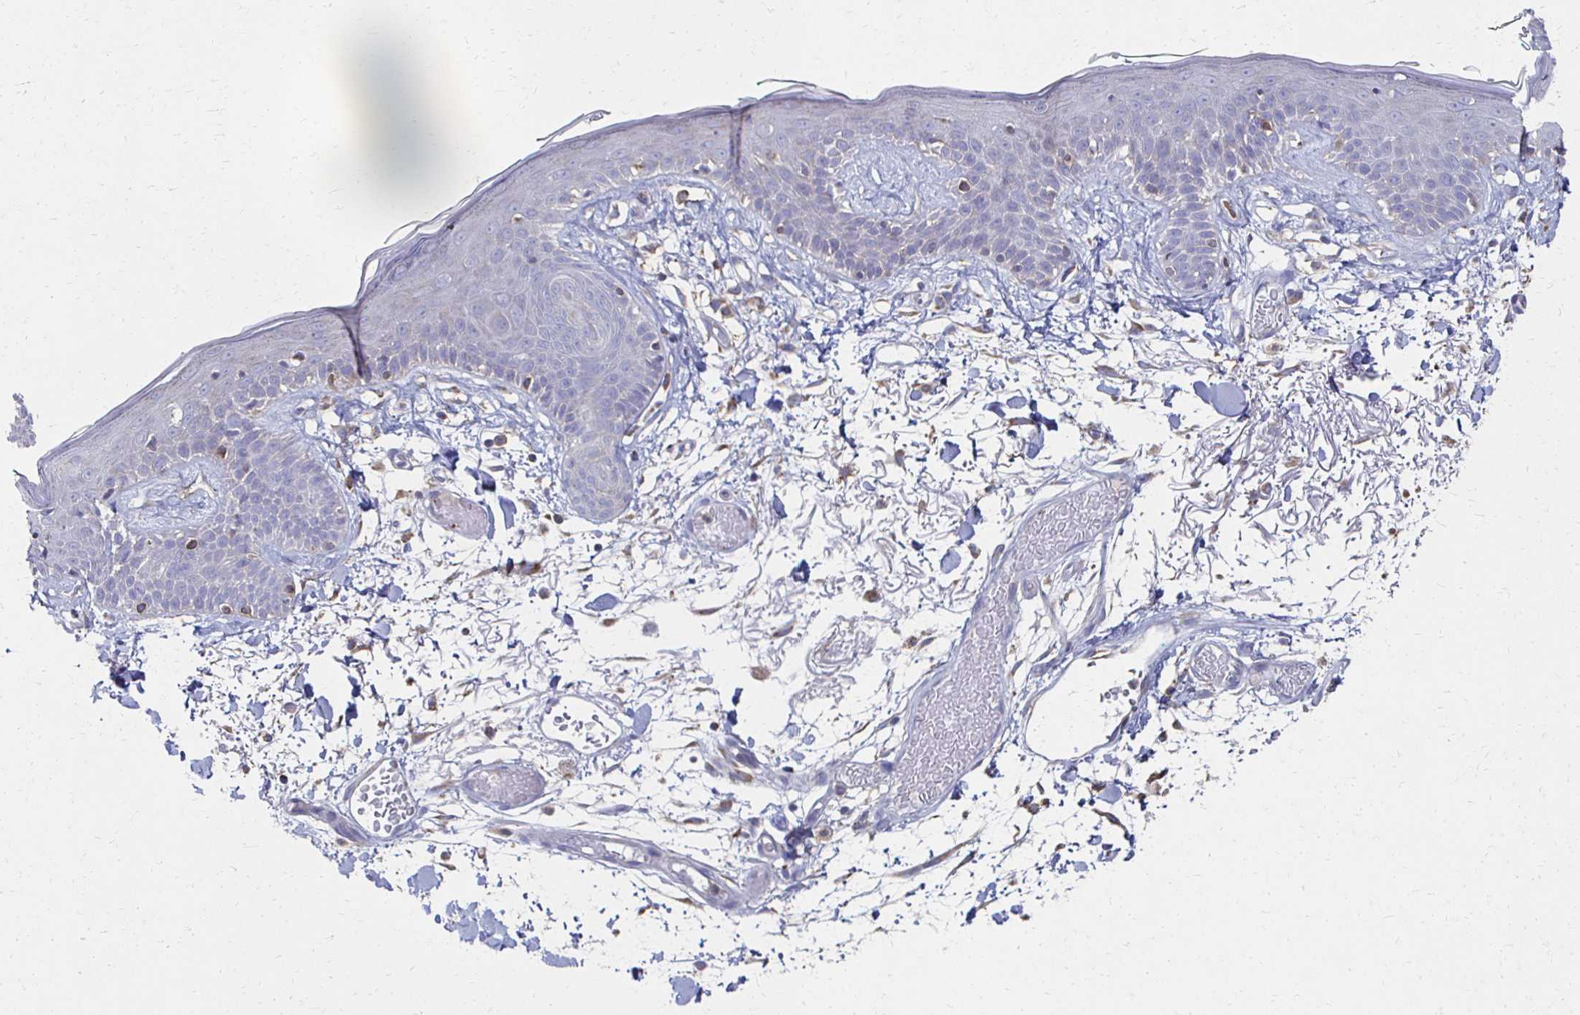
{"staining": {"intensity": "moderate", "quantity": ">75%", "location": "cytoplasmic/membranous"}, "tissue": "skin", "cell_type": "Fibroblasts", "image_type": "normal", "snomed": [{"axis": "morphology", "description": "Normal tissue, NOS"}, {"axis": "topography", "description": "Skin"}], "caption": "Normal skin reveals moderate cytoplasmic/membranous staining in approximately >75% of fibroblasts.", "gene": "CX3CR1", "patient": {"sex": "male", "age": 79}}